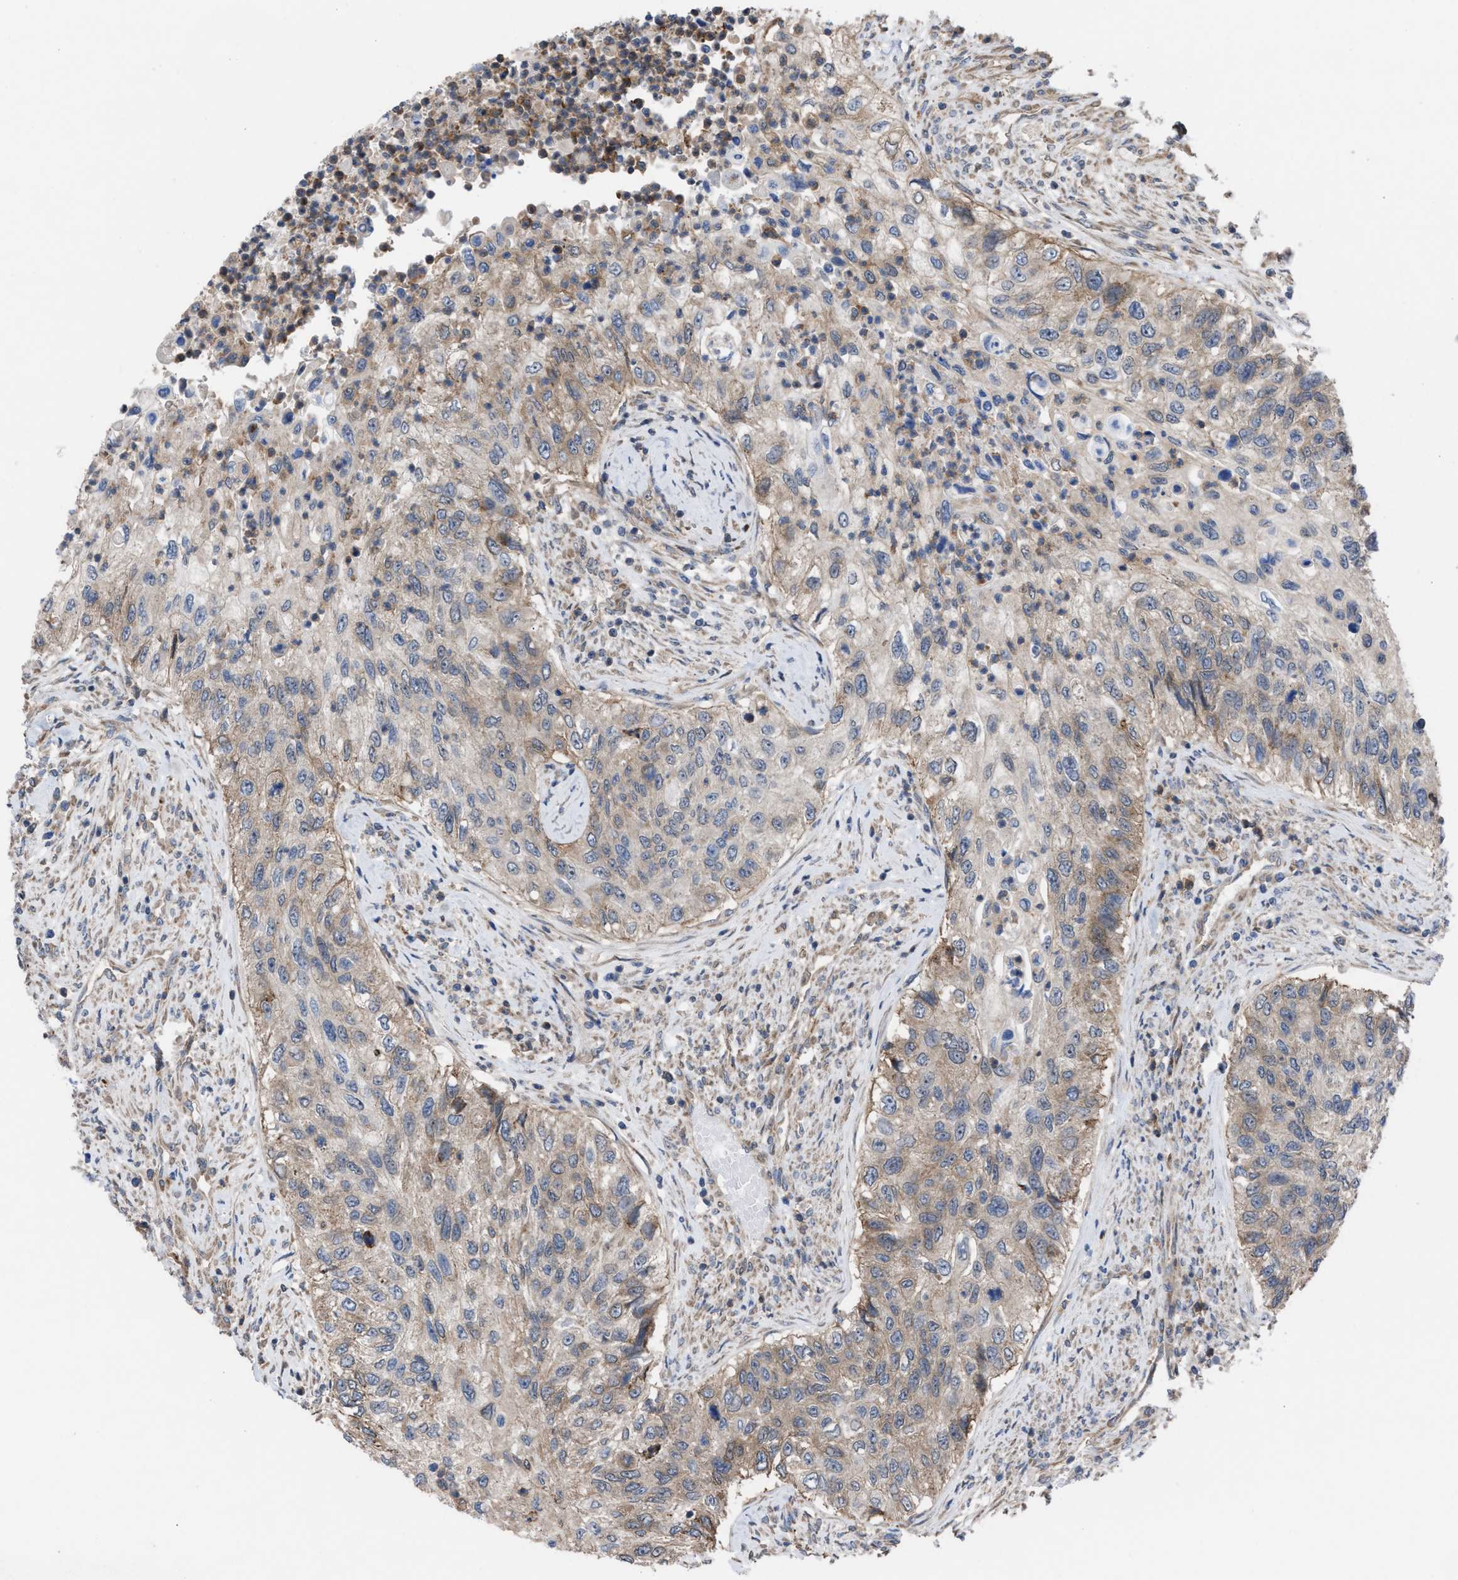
{"staining": {"intensity": "weak", "quantity": "25%-75%", "location": "cytoplasmic/membranous"}, "tissue": "urothelial cancer", "cell_type": "Tumor cells", "image_type": "cancer", "snomed": [{"axis": "morphology", "description": "Urothelial carcinoma, High grade"}, {"axis": "topography", "description": "Urinary bladder"}], "caption": "Immunohistochemical staining of urothelial cancer demonstrates low levels of weak cytoplasmic/membranous protein positivity in approximately 25%-75% of tumor cells. (Brightfield microscopy of DAB IHC at high magnification).", "gene": "TP53BP2", "patient": {"sex": "female", "age": 60}}